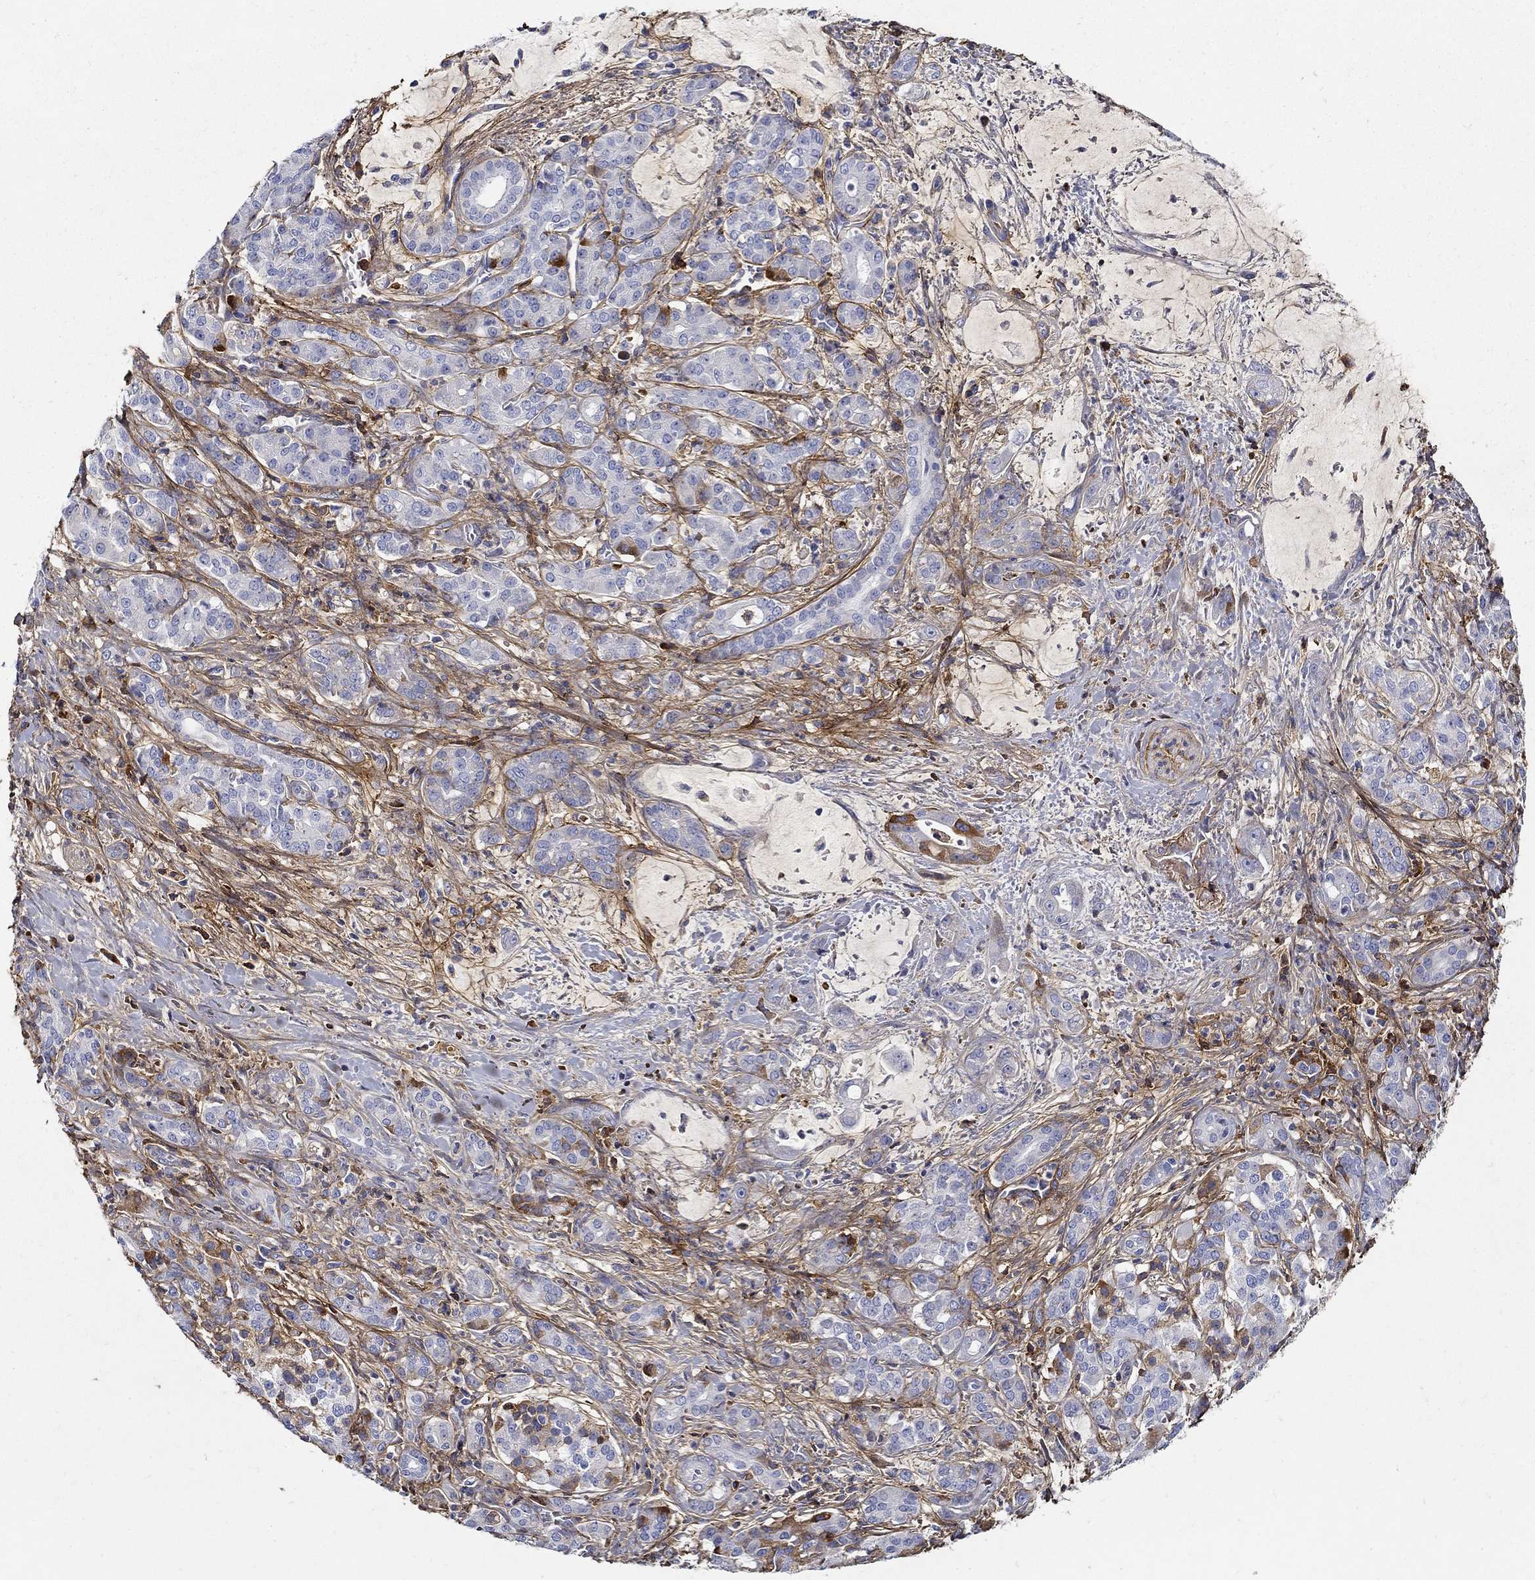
{"staining": {"intensity": "moderate", "quantity": "<25%", "location": "cytoplasmic/membranous"}, "tissue": "pancreatic cancer", "cell_type": "Tumor cells", "image_type": "cancer", "snomed": [{"axis": "morphology", "description": "Normal tissue, NOS"}, {"axis": "morphology", "description": "Inflammation, NOS"}, {"axis": "morphology", "description": "Adenocarcinoma, NOS"}, {"axis": "topography", "description": "Pancreas"}], "caption": "Pancreatic cancer (adenocarcinoma) stained with IHC reveals moderate cytoplasmic/membranous expression in approximately <25% of tumor cells.", "gene": "TGFBI", "patient": {"sex": "male", "age": 57}}